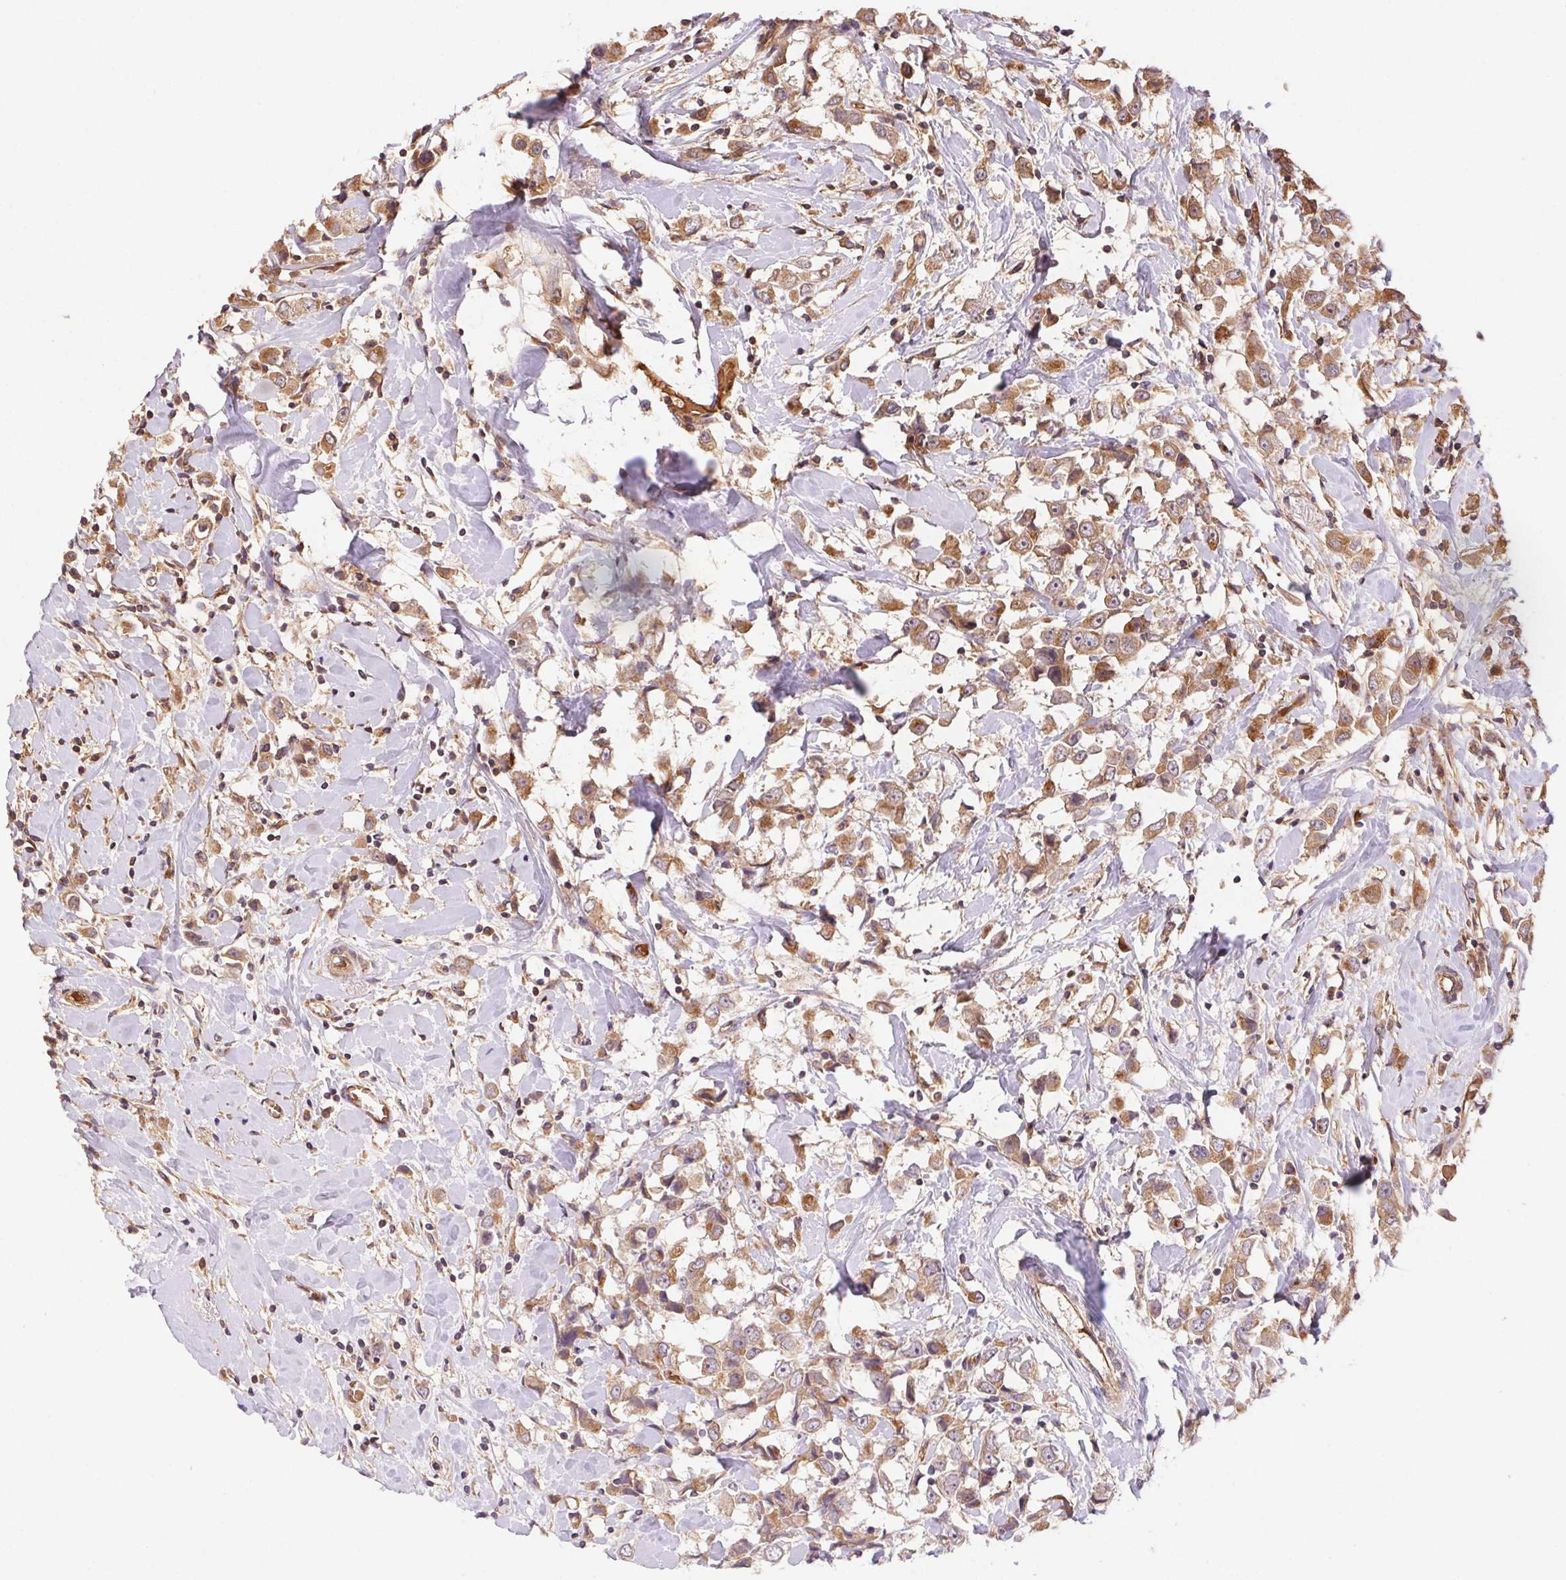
{"staining": {"intensity": "moderate", "quantity": ">75%", "location": "cytoplasmic/membranous"}, "tissue": "breast cancer", "cell_type": "Tumor cells", "image_type": "cancer", "snomed": [{"axis": "morphology", "description": "Duct carcinoma"}, {"axis": "topography", "description": "Breast"}], "caption": "Immunohistochemistry staining of breast cancer, which shows medium levels of moderate cytoplasmic/membranous staining in about >75% of tumor cells indicating moderate cytoplasmic/membranous protein positivity. The staining was performed using DAB (3,3'-diaminobenzidine) (brown) for protein detection and nuclei were counterstained in hematoxylin (blue).", "gene": "USE1", "patient": {"sex": "female", "age": 61}}